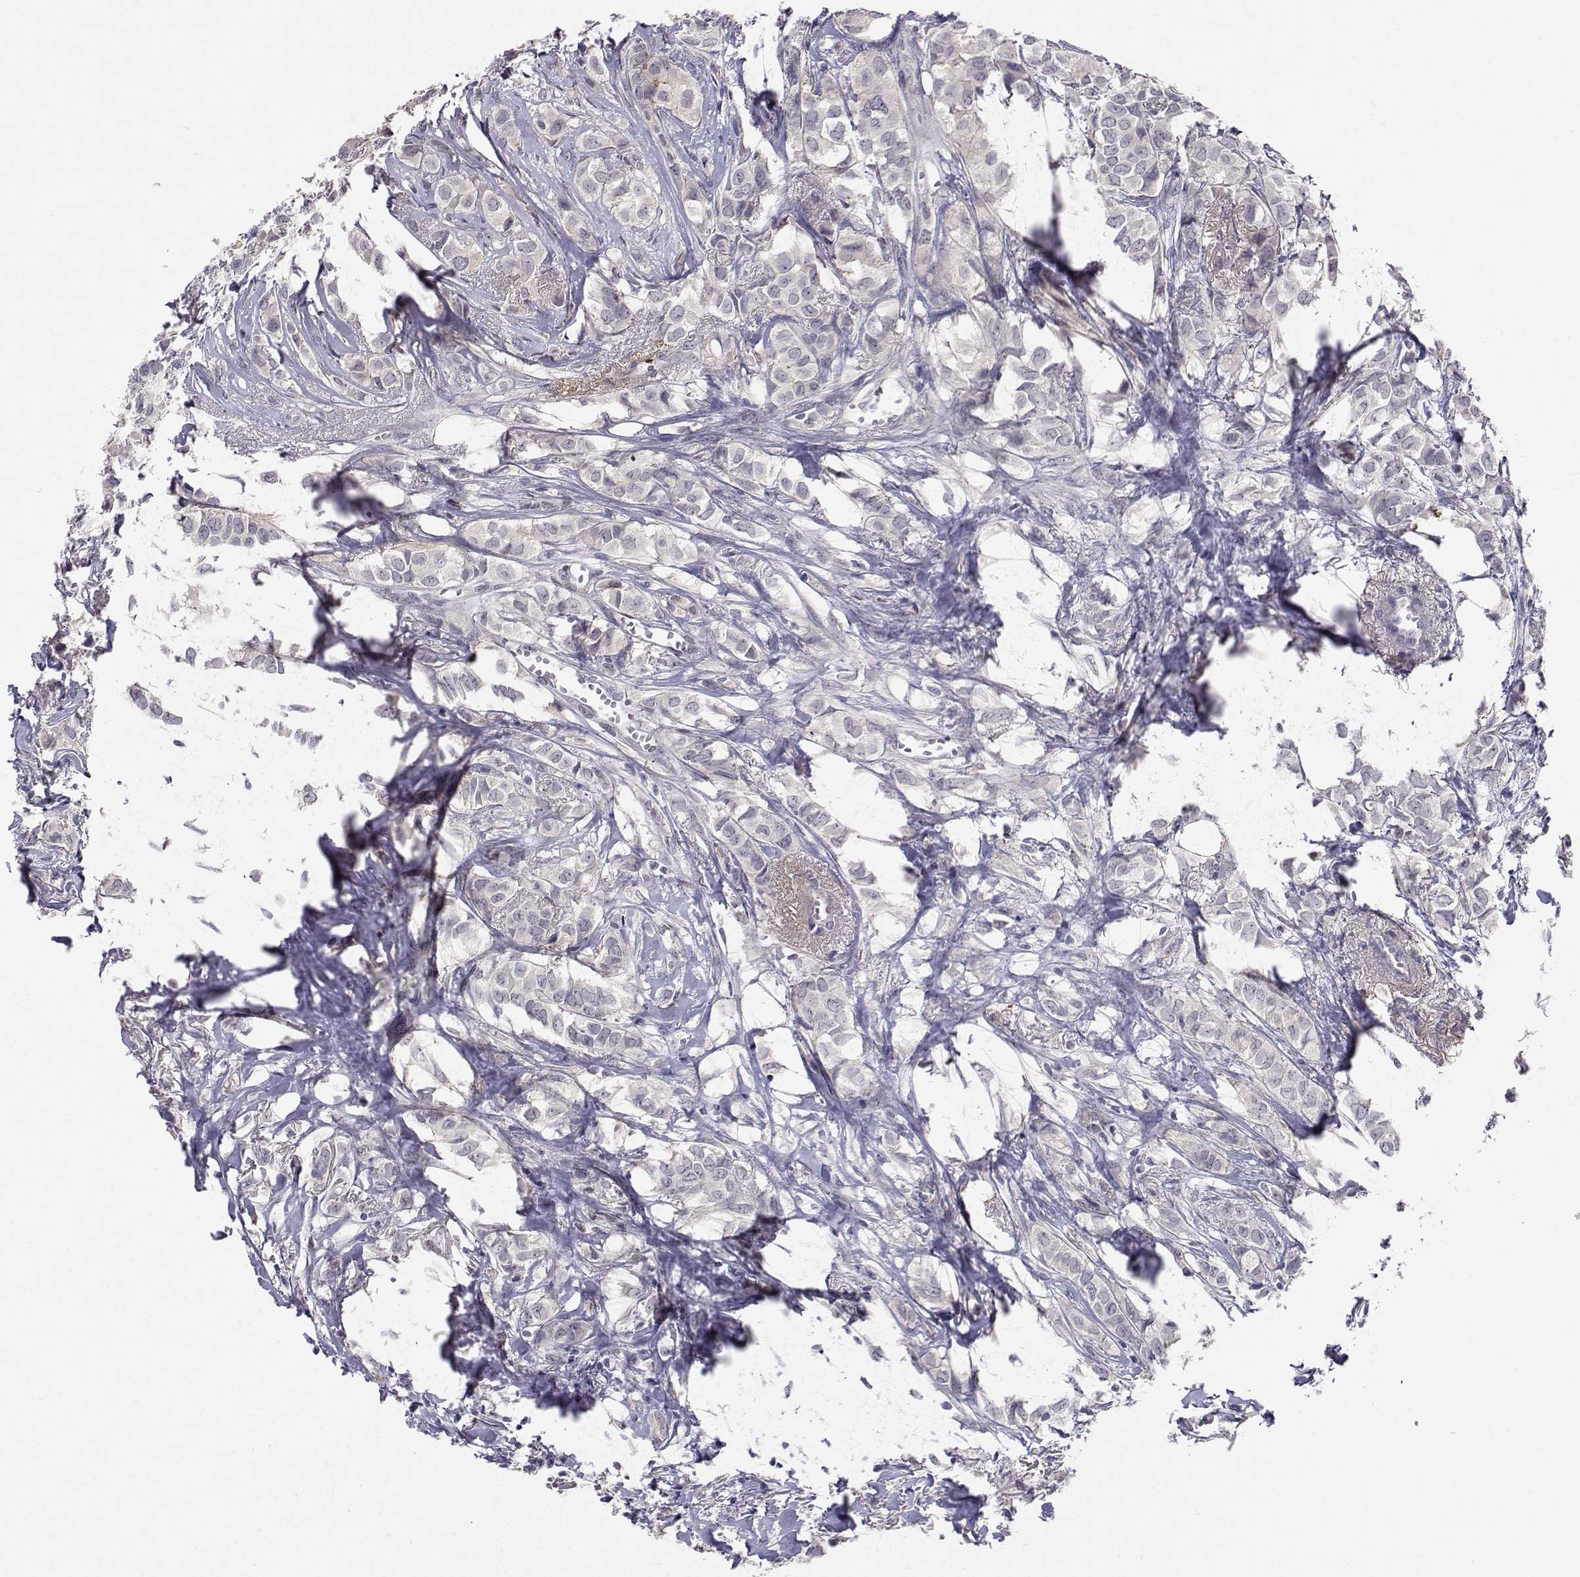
{"staining": {"intensity": "negative", "quantity": "none", "location": "none"}, "tissue": "breast cancer", "cell_type": "Tumor cells", "image_type": "cancer", "snomed": [{"axis": "morphology", "description": "Duct carcinoma"}, {"axis": "topography", "description": "Breast"}], "caption": "There is no significant expression in tumor cells of breast cancer.", "gene": "SLC6A3", "patient": {"sex": "female", "age": 85}}